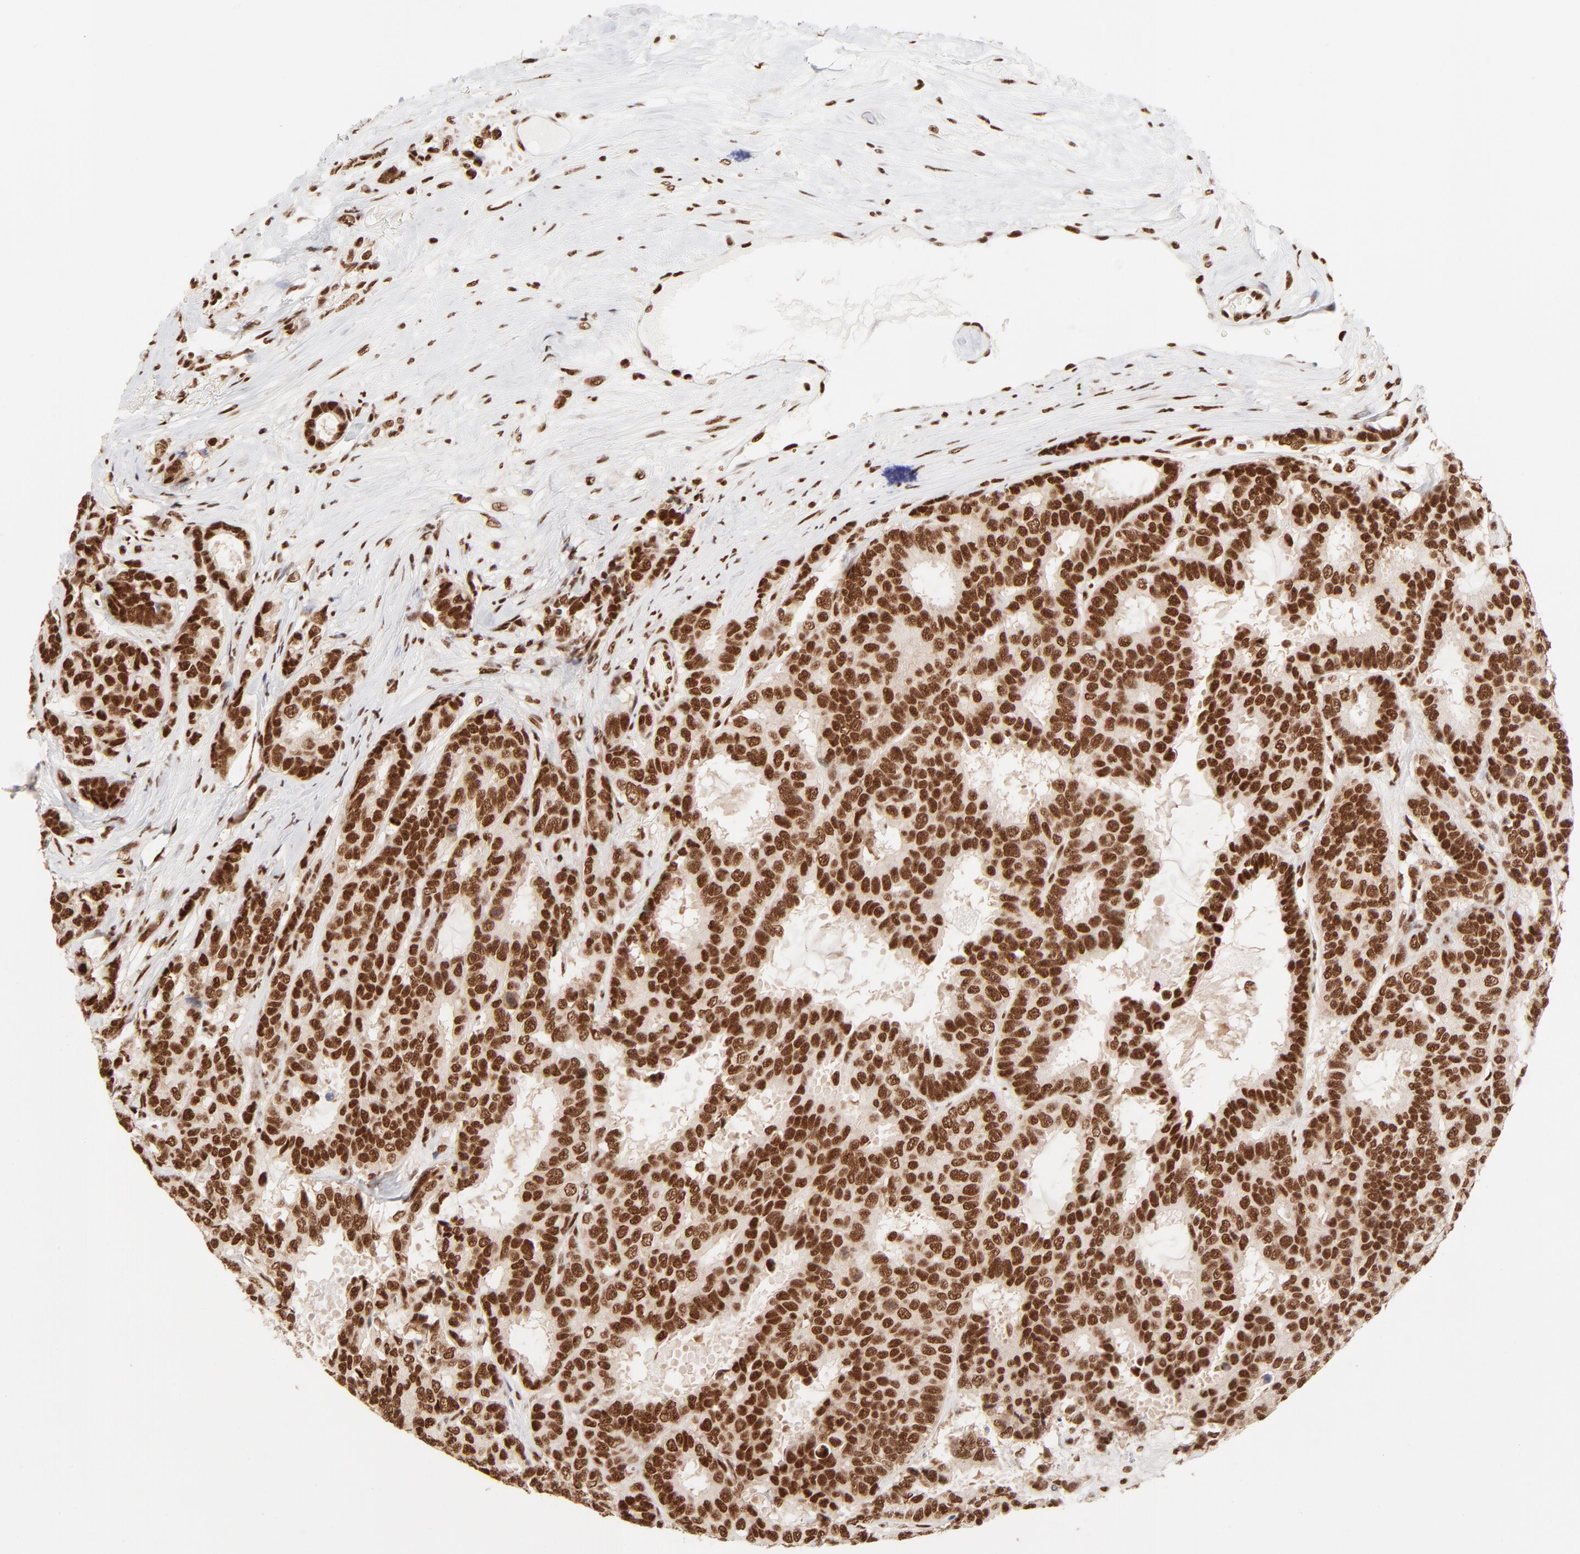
{"staining": {"intensity": "strong", "quantity": ">75%", "location": "nuclear"}, "tissue": "breast cancer", "cell_type": "Tumor cells", "image_type": "cancer", "snomed": [{"axis": "morphology", "description": "Duct carcinoma"}, {"axis": "topography", "description": "Breast"}], "caption": "Tumor cells show high levels of strong nuclear positivity in about >75% of cells in breast cancer (infiltrating ductal carcinoma).", "gene": "TARDBP", "patient": {"sex": "female", "age": 87}}